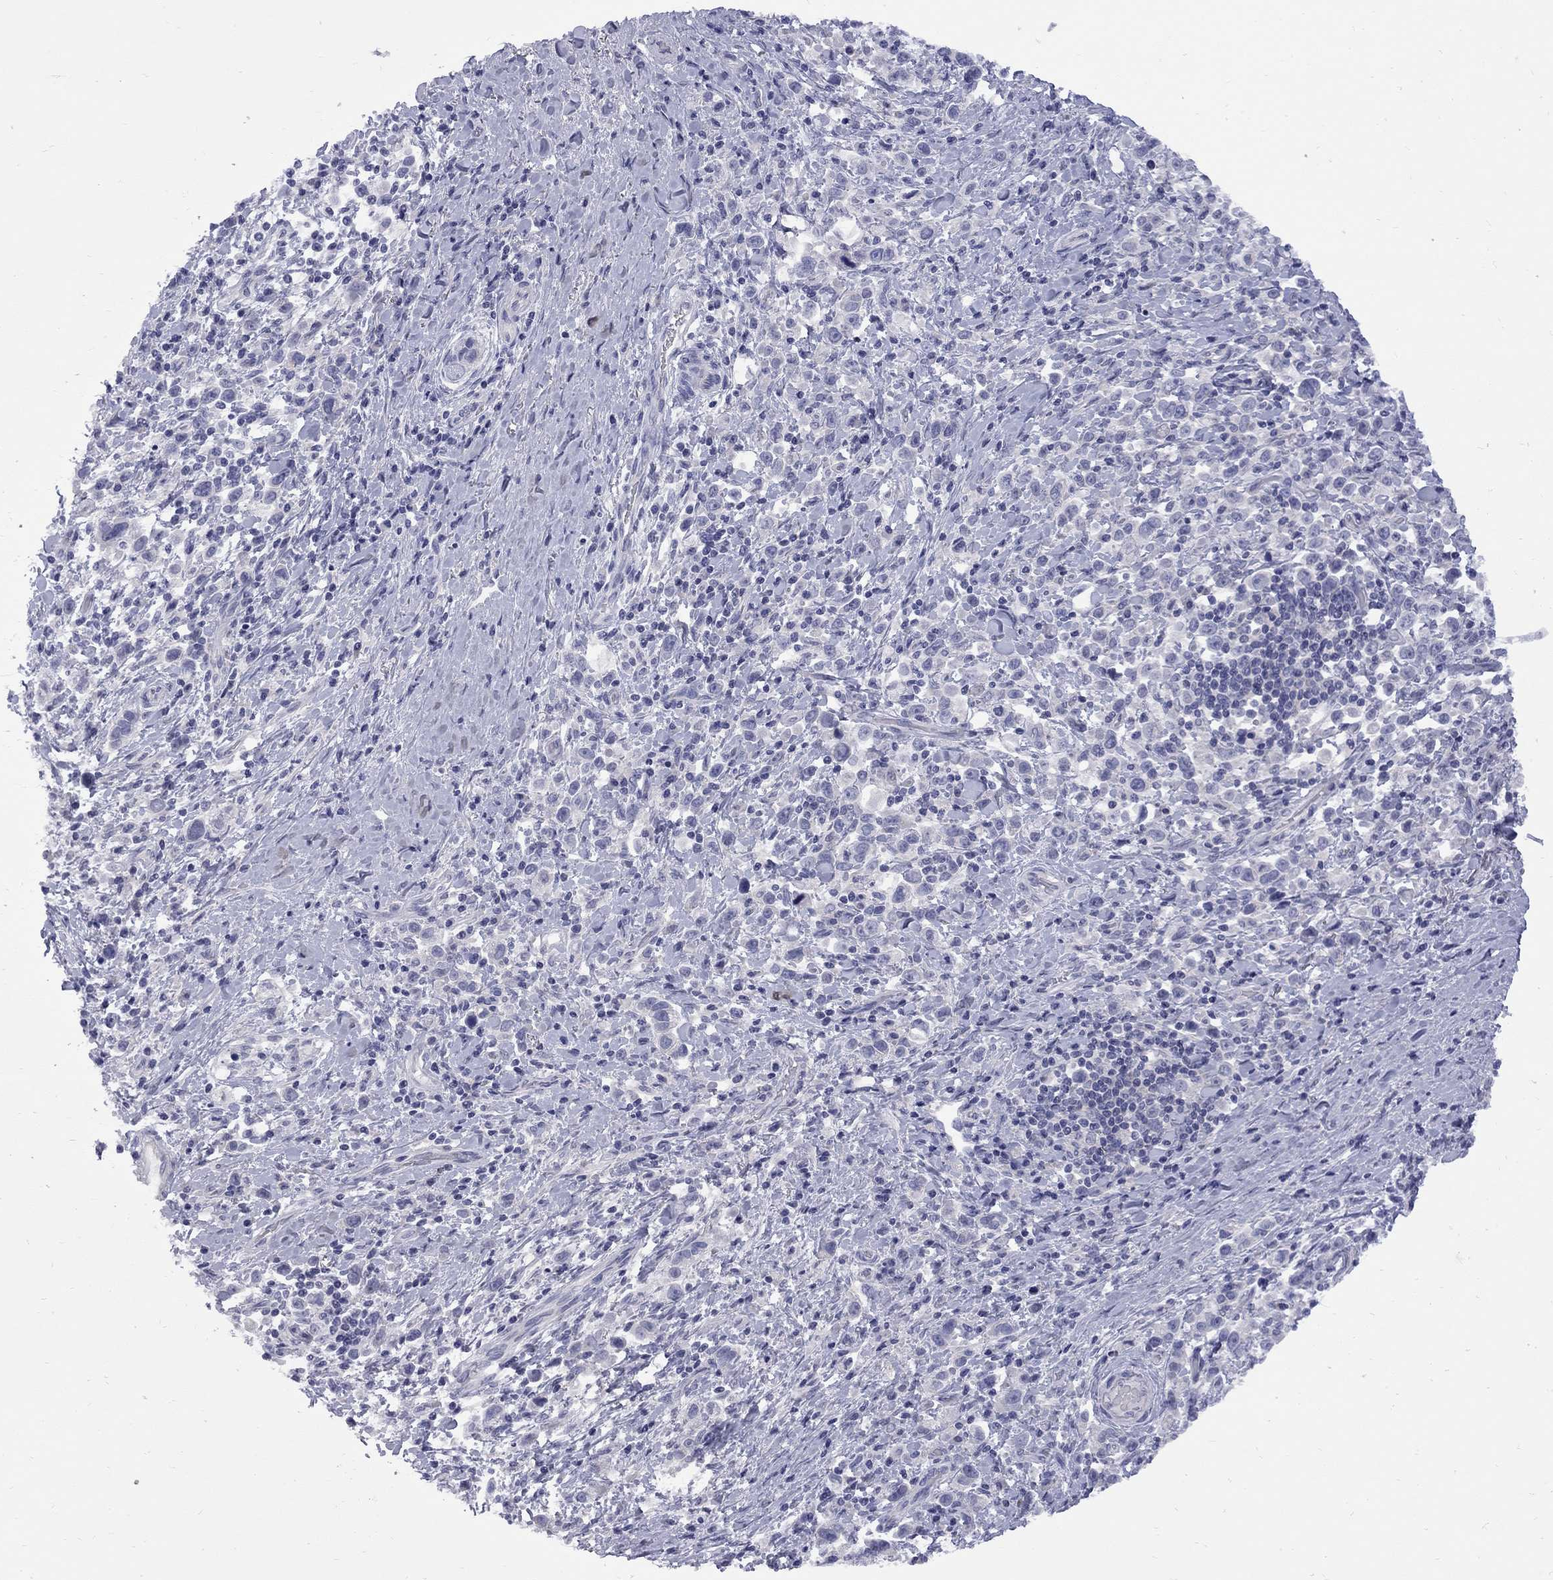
{"staining": {"intensity": "negative", "quantity": "none", "location": "none"}, "tissue": "stomach cancer", "cell_type": "Tumor cells", "image_type": "cancer", "snomed": [{"axis": "morphology", "description": "Adenocarcinoma, NOS"}, {"axis": "topography", "description": "Stomach"}], "caption": "The immunohistochemistry histopathology image has no significant expression in tumor cells of stomach cancer (adenocarcinoma) tissue.", "gene": "ABCB4", "patient": {"sex": "male", "age": 93}}